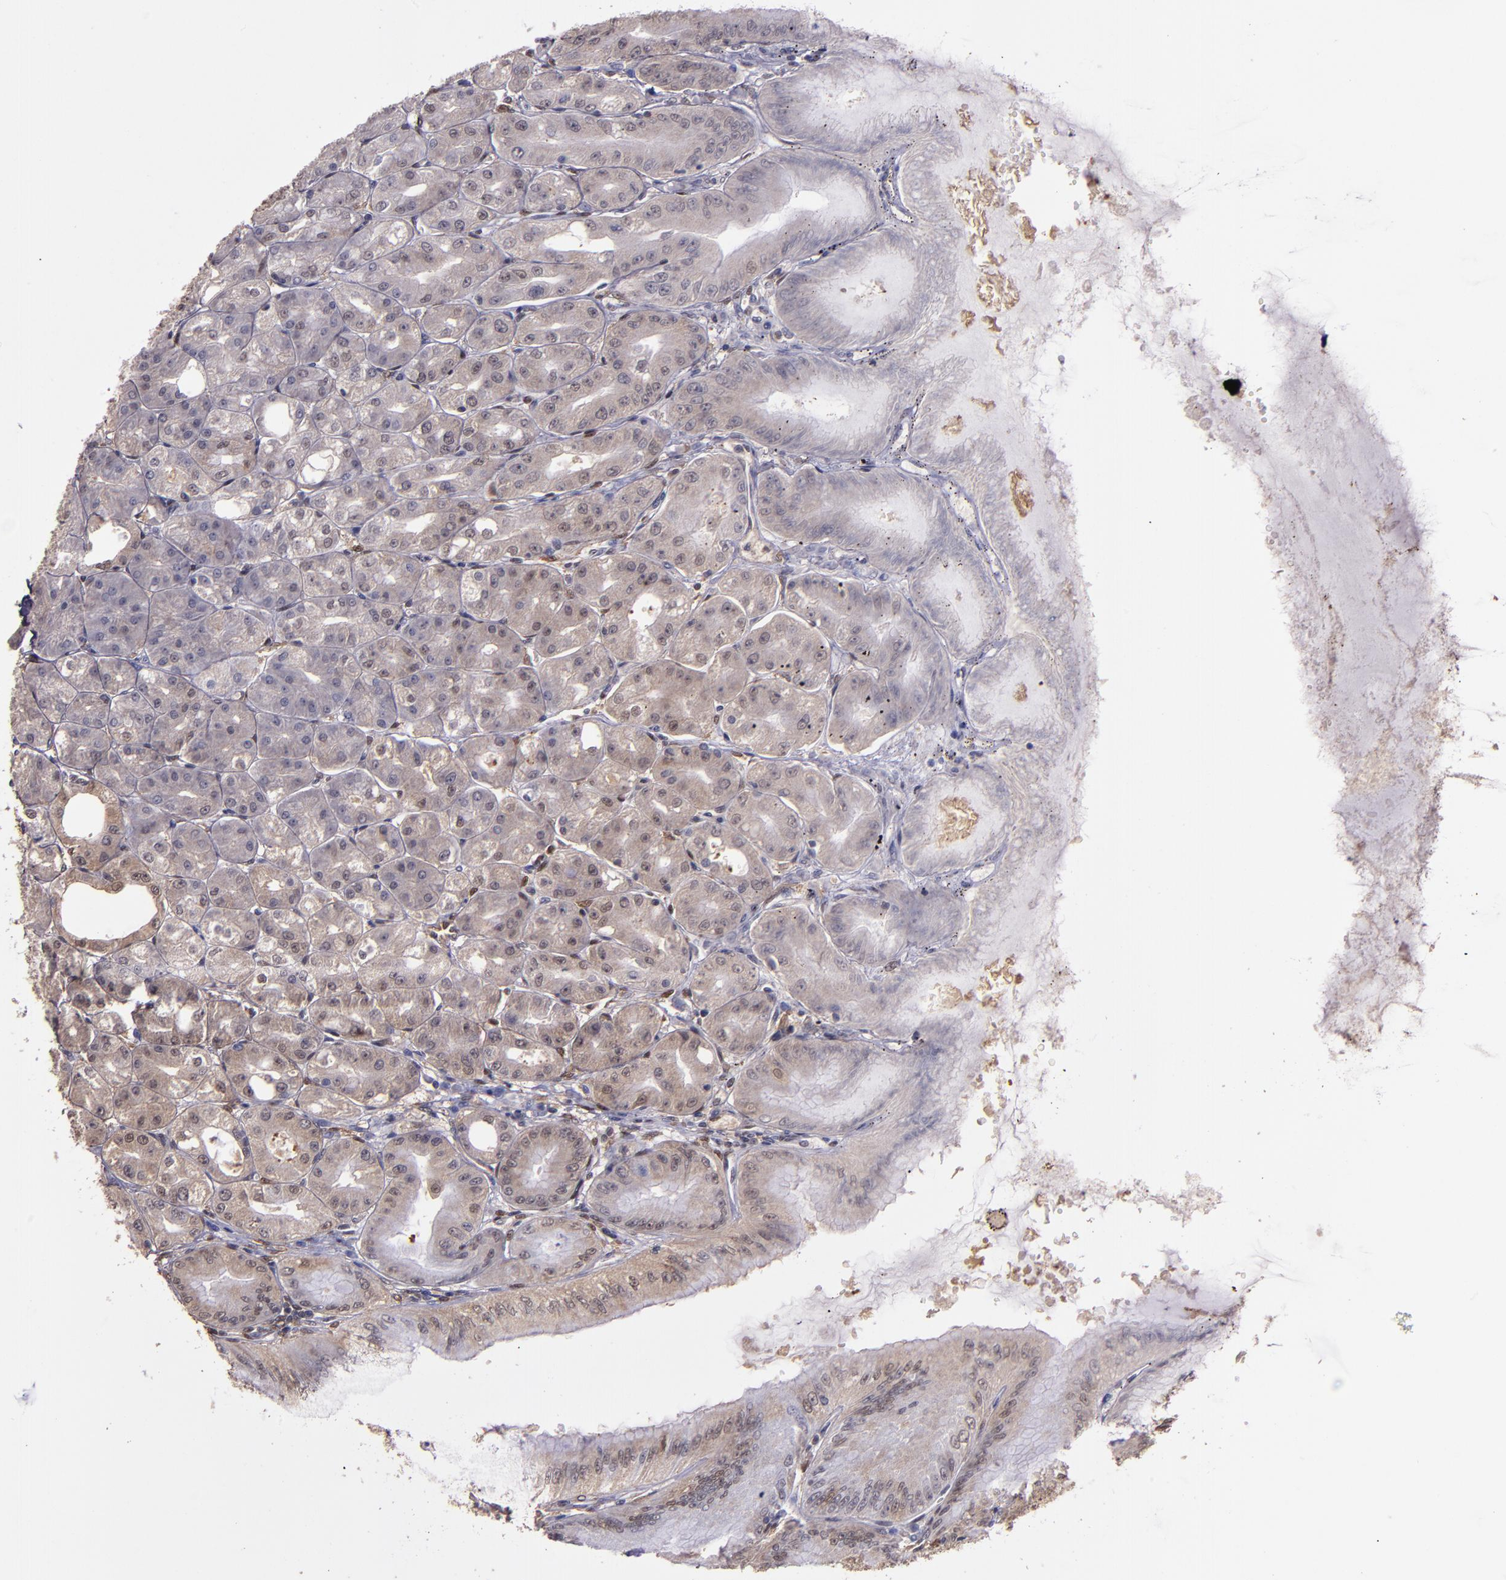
{"staining": {"intensity": "moderate", "quantity": ">75%", "location": "cytoplasmic/membranous,nuclear"}, "tissue": "stomach", "cell_type": "Glandular cells", "image_type": "normal", "snomed": [{"axis": "morphology", "description": "Normal tissue, NOS"}, {"axis": "topography", "description": "Stomach, lower"}], "caption": "About >75% of glandular cells in benign stomach demonstrate moderate cytoplasmic/membranous,nuclear protein positivity as visualized by brown immunohistochemical staining.", "gene": "STAT6", "patient": {"sex": "male", "age": 71}}